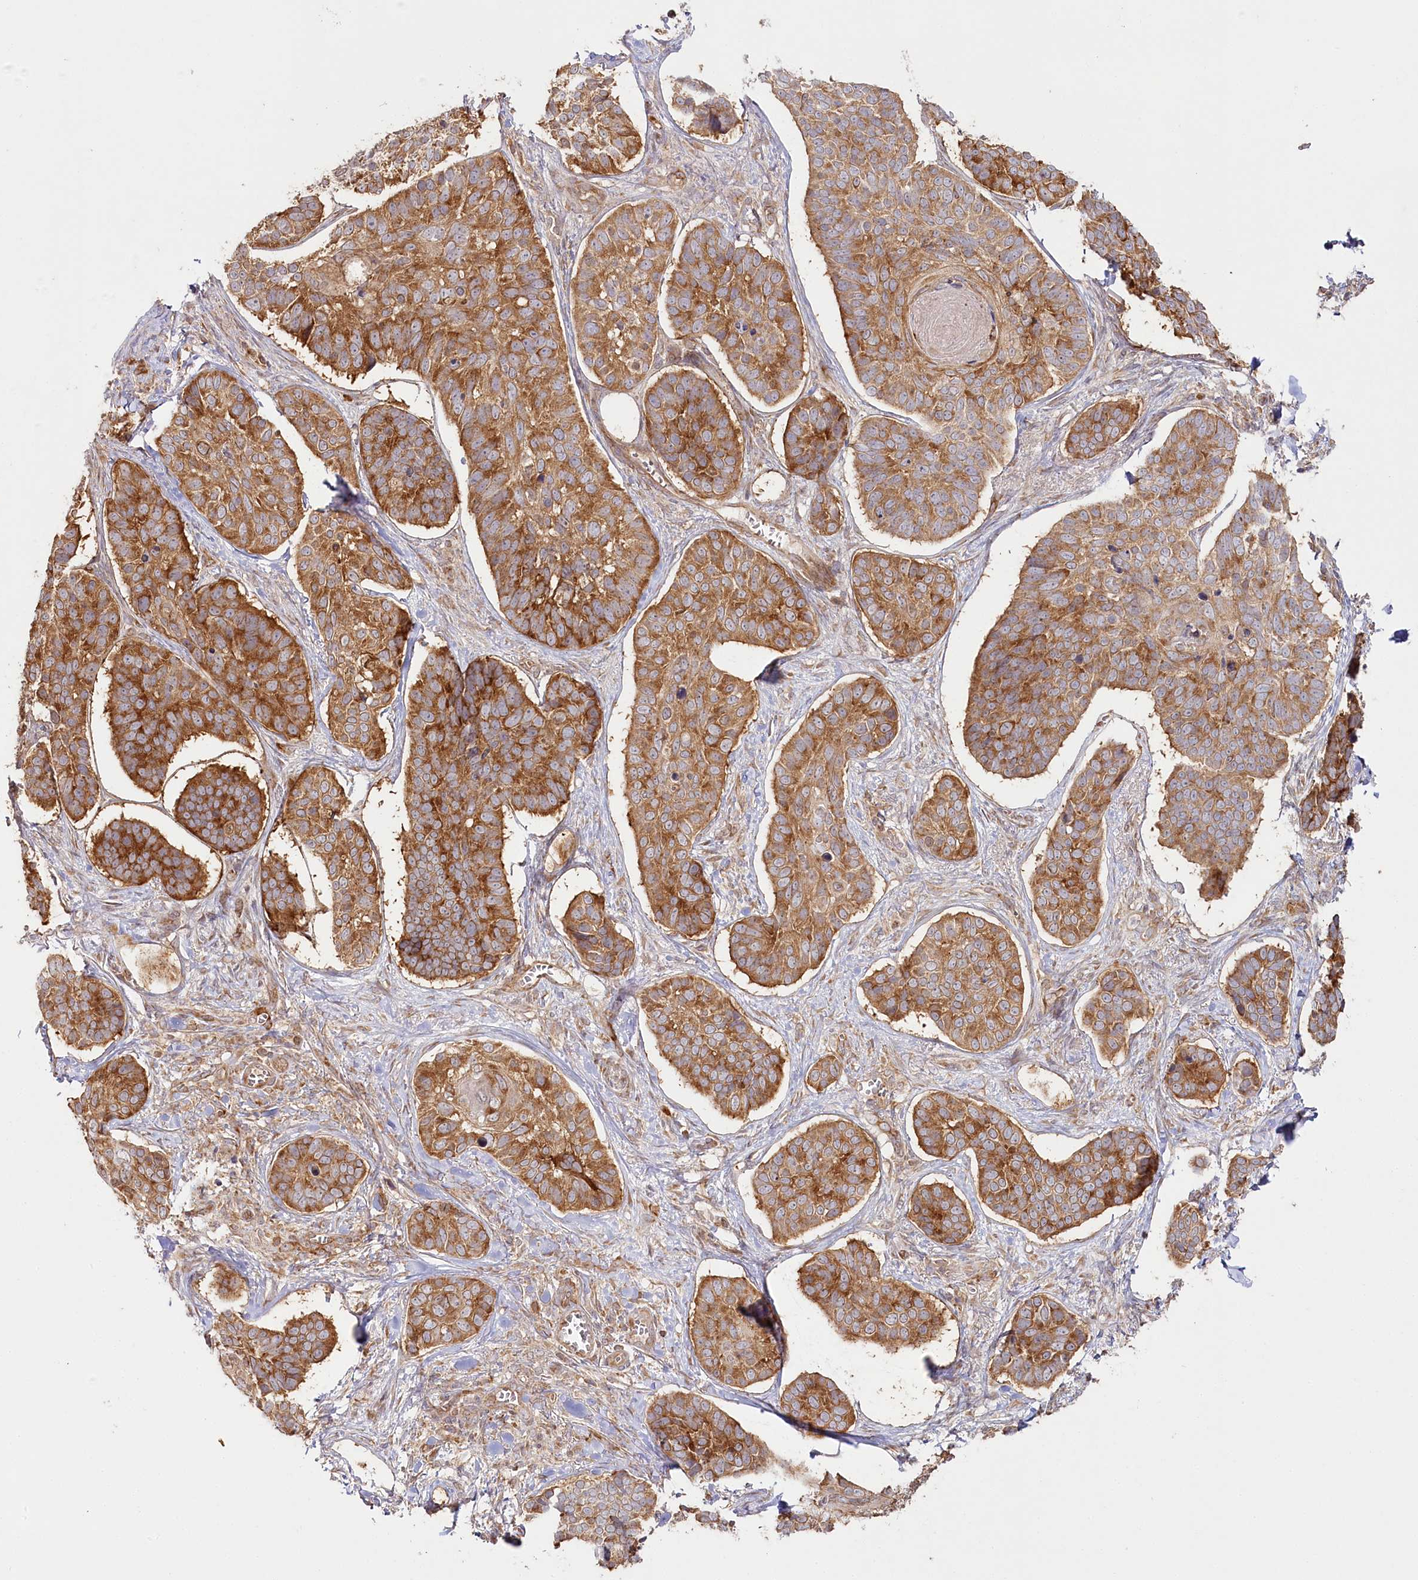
{"staining": {"intensity": "strong", "quantity": ">75%", "location": "cytoplasmic/membranous"}, "tissue": "skin cancer", "cell_type": "Tumor cells", "image_type": "cancer", "snomed": [{"axis": "morphology", "description": "Basal cell carcinoma"}, {"axis": "topography", "description": "Skin"}], "caption": "Basal cell carcinoma (skin) stained for a protein (brown) shows strong cytoplasmic/membranous positive expression in about >75% of tumor cells.", "gene": "OTUD4", "patient": {"sex": "male", "age": 62}}